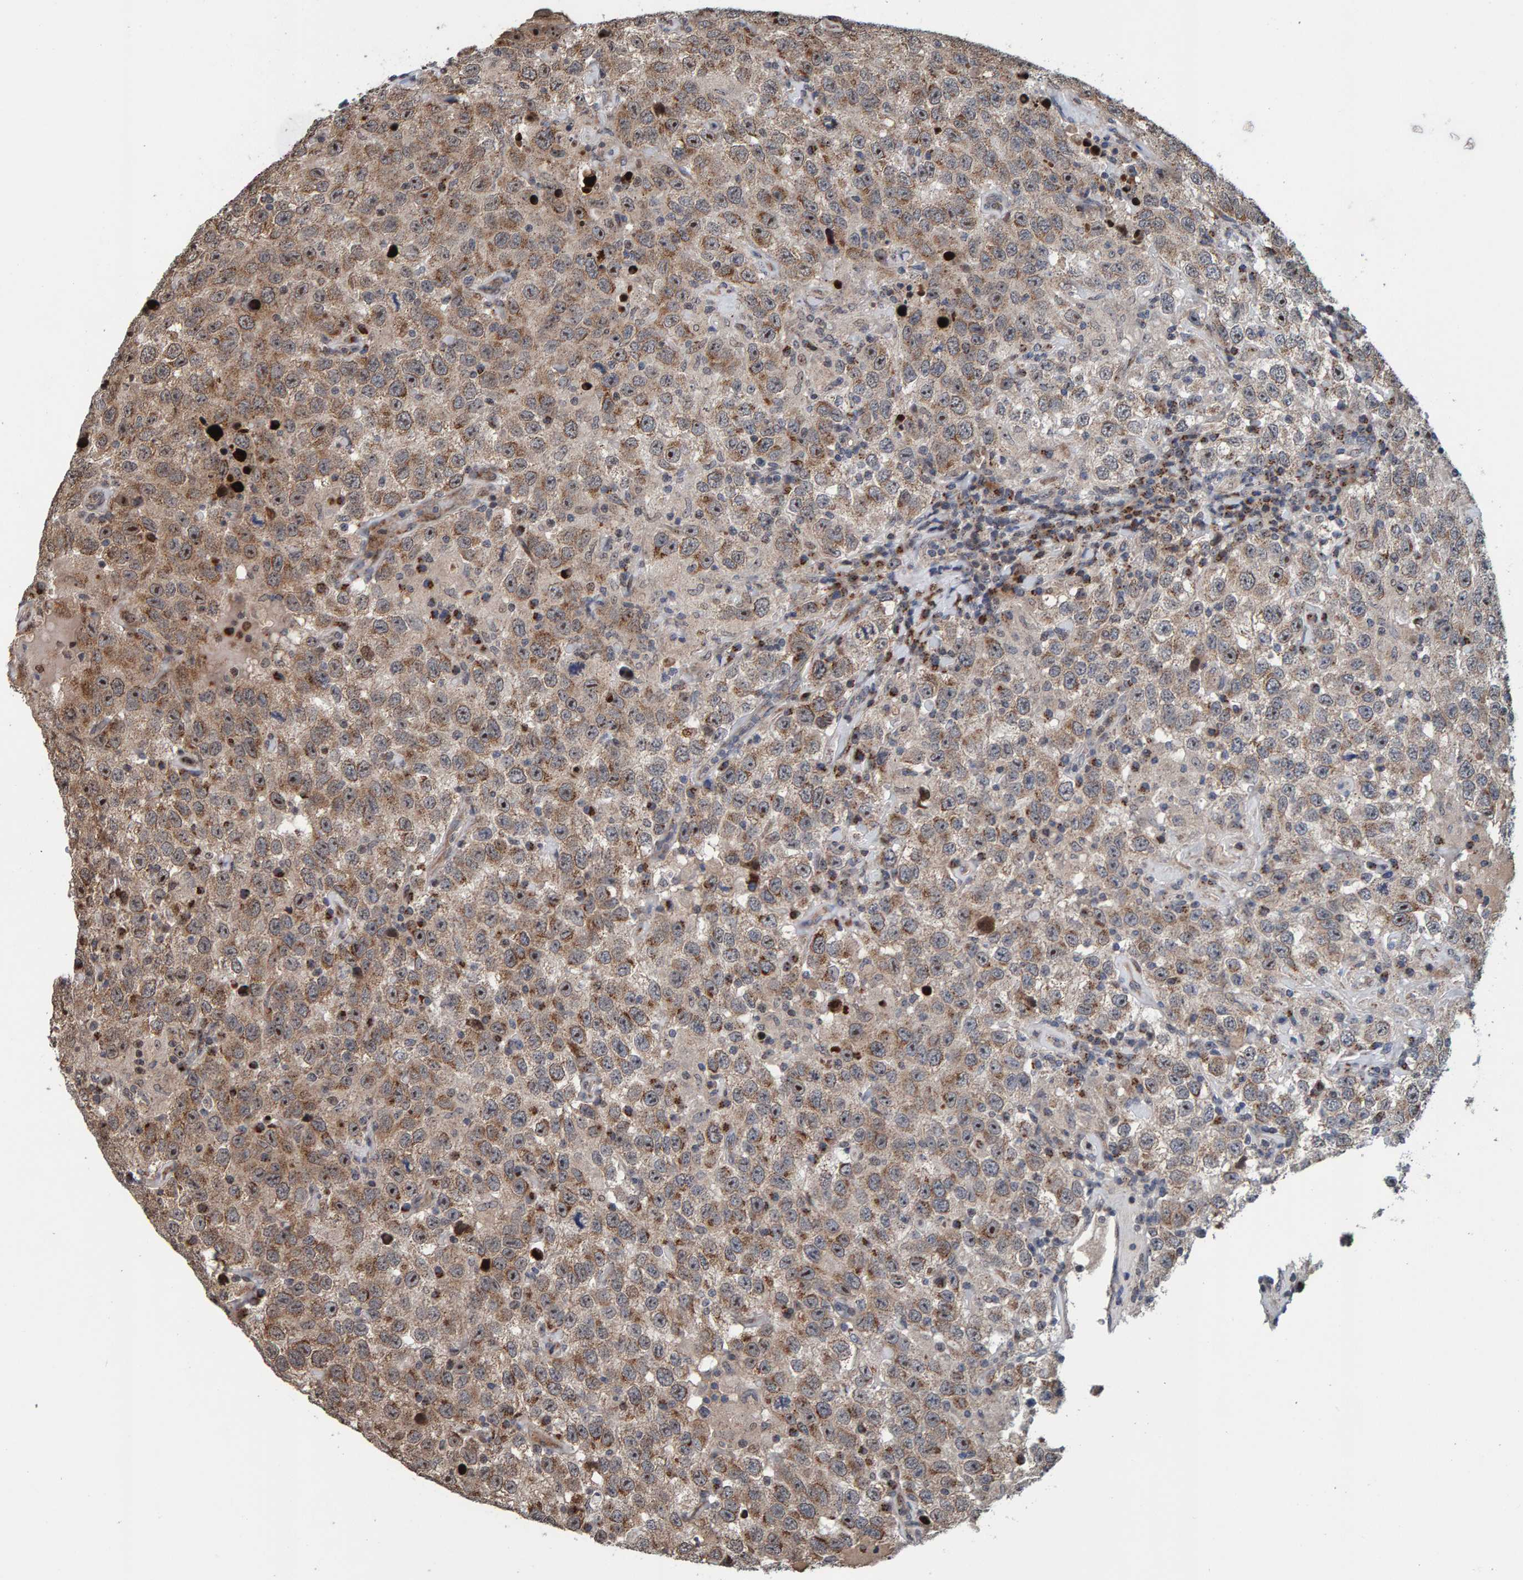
{"staining": {"intensity": "weak", "quantity": ">75%", "location": "cytoplasmic/membranous,nuclear"}, "tissue": "testis cancer", "cell_type": "Tumor cells", "image_type": "cancer", "snomed": [{"axis": "morphology", "description": "Seminoma, NOS"}, {"axis": "topography", "description": "Testis"}], "caption": "Immunohistochemical staining of human testis cancer (seminoma) demonstrates weak cytoplasmic/membranous and nuclear protein staining in approximately >75% of tumor cells.", "gene": "CCDC25", "patient": {"sex": "male", "age": 41}}